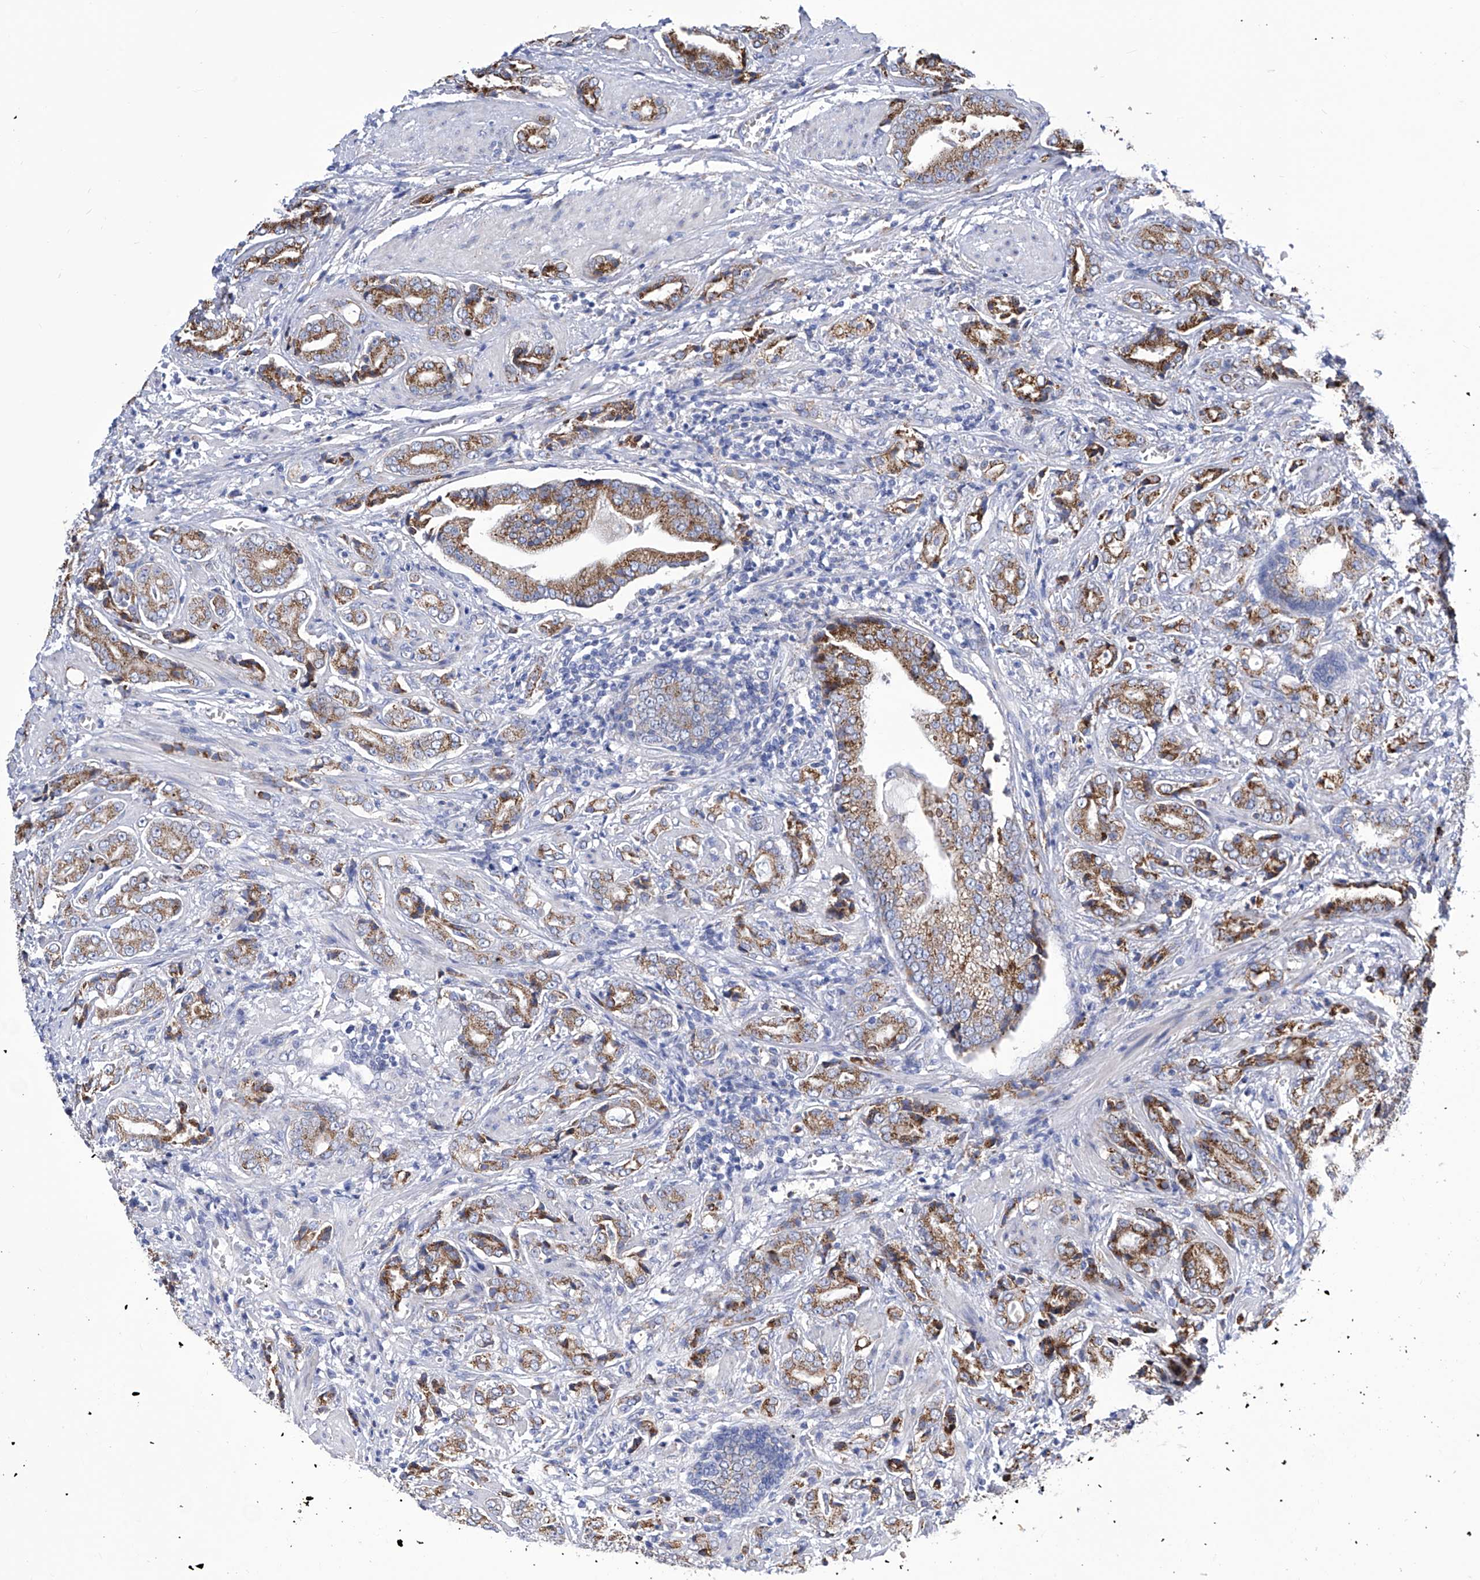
{"staining": {"intensity": "moderate", "quantity": ">75%", "location": "cytoplasmic/membranous"}, "tissue": "prostate cancer", "cell_type": "Tumor cells", "image_type": "cancer", "snomed": [{"axis": "morphology", "description": "Adenocarcinoma, High grade"}, {"axis": "topography", "description": "Prostate"}], "caption": "IHC photomicrograph of human high-grade adenocarcinoma (prostate) stained for a protein (brown), which exhibits medium levels of moderate cytoplasmic/membranous positivity in approximately >75% of tumor cells.", "gene": "TJAP1", "patient": {"sex": "male", "age": 57}}